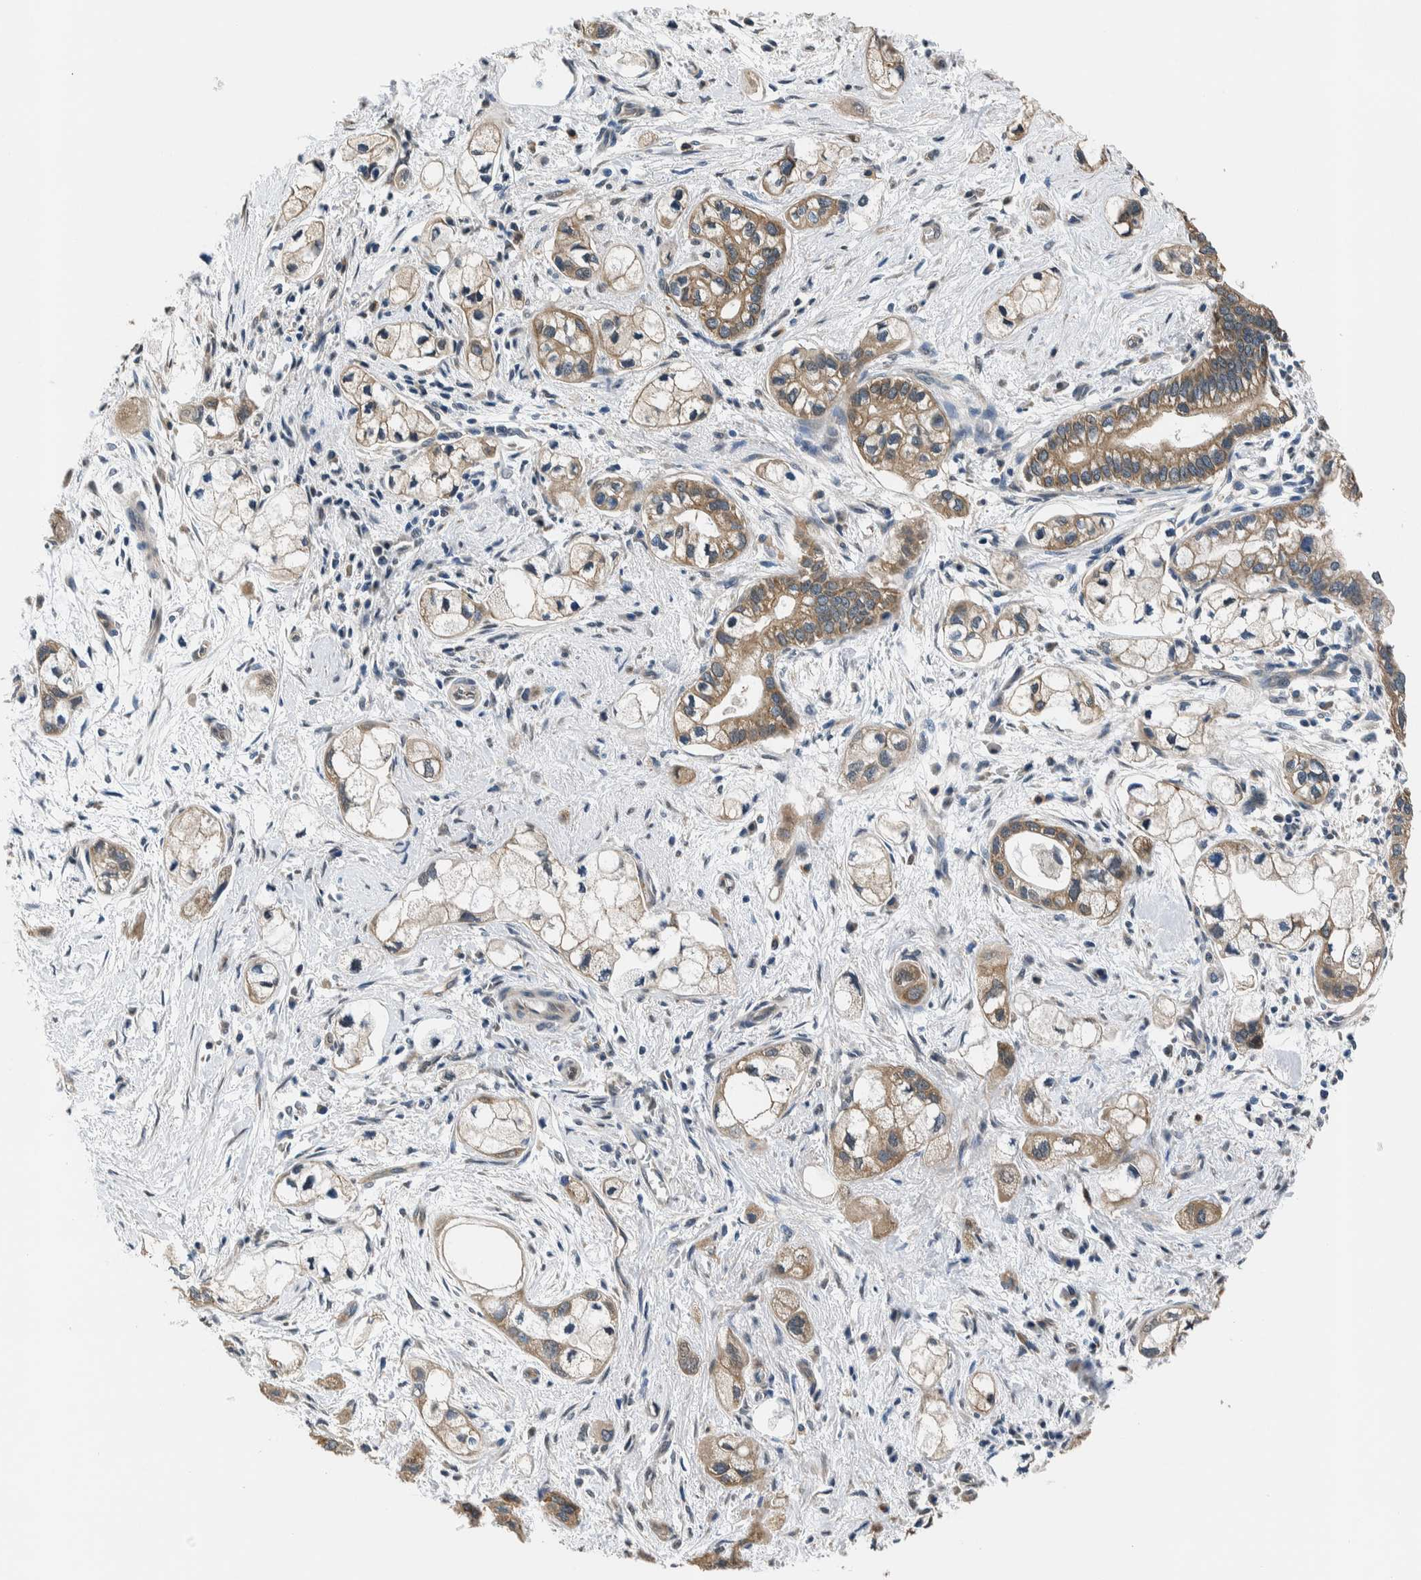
{"staining": {"intensity": "moderate", "quantity": ">75%", "location": "cytoplasmic/membranous"}, "tissue": "pancreatic cancer", "cell_type": "Tumor cells", "image_type": "cancer", "snomed": [{"axis": "morphology", "description": "Adenocarcinoma, NOS"}, {"axis": "topography", "description": "Pancreas"}], "caption": "About >75% of tumor cells in pancreatic adenocarcinoma show moderate cytoplasmic/membranous protein staining as visualized by brown immunohistochemical staining.", "gene": "NIBAN2", "patient": {"sex": "male", "age": 74}}